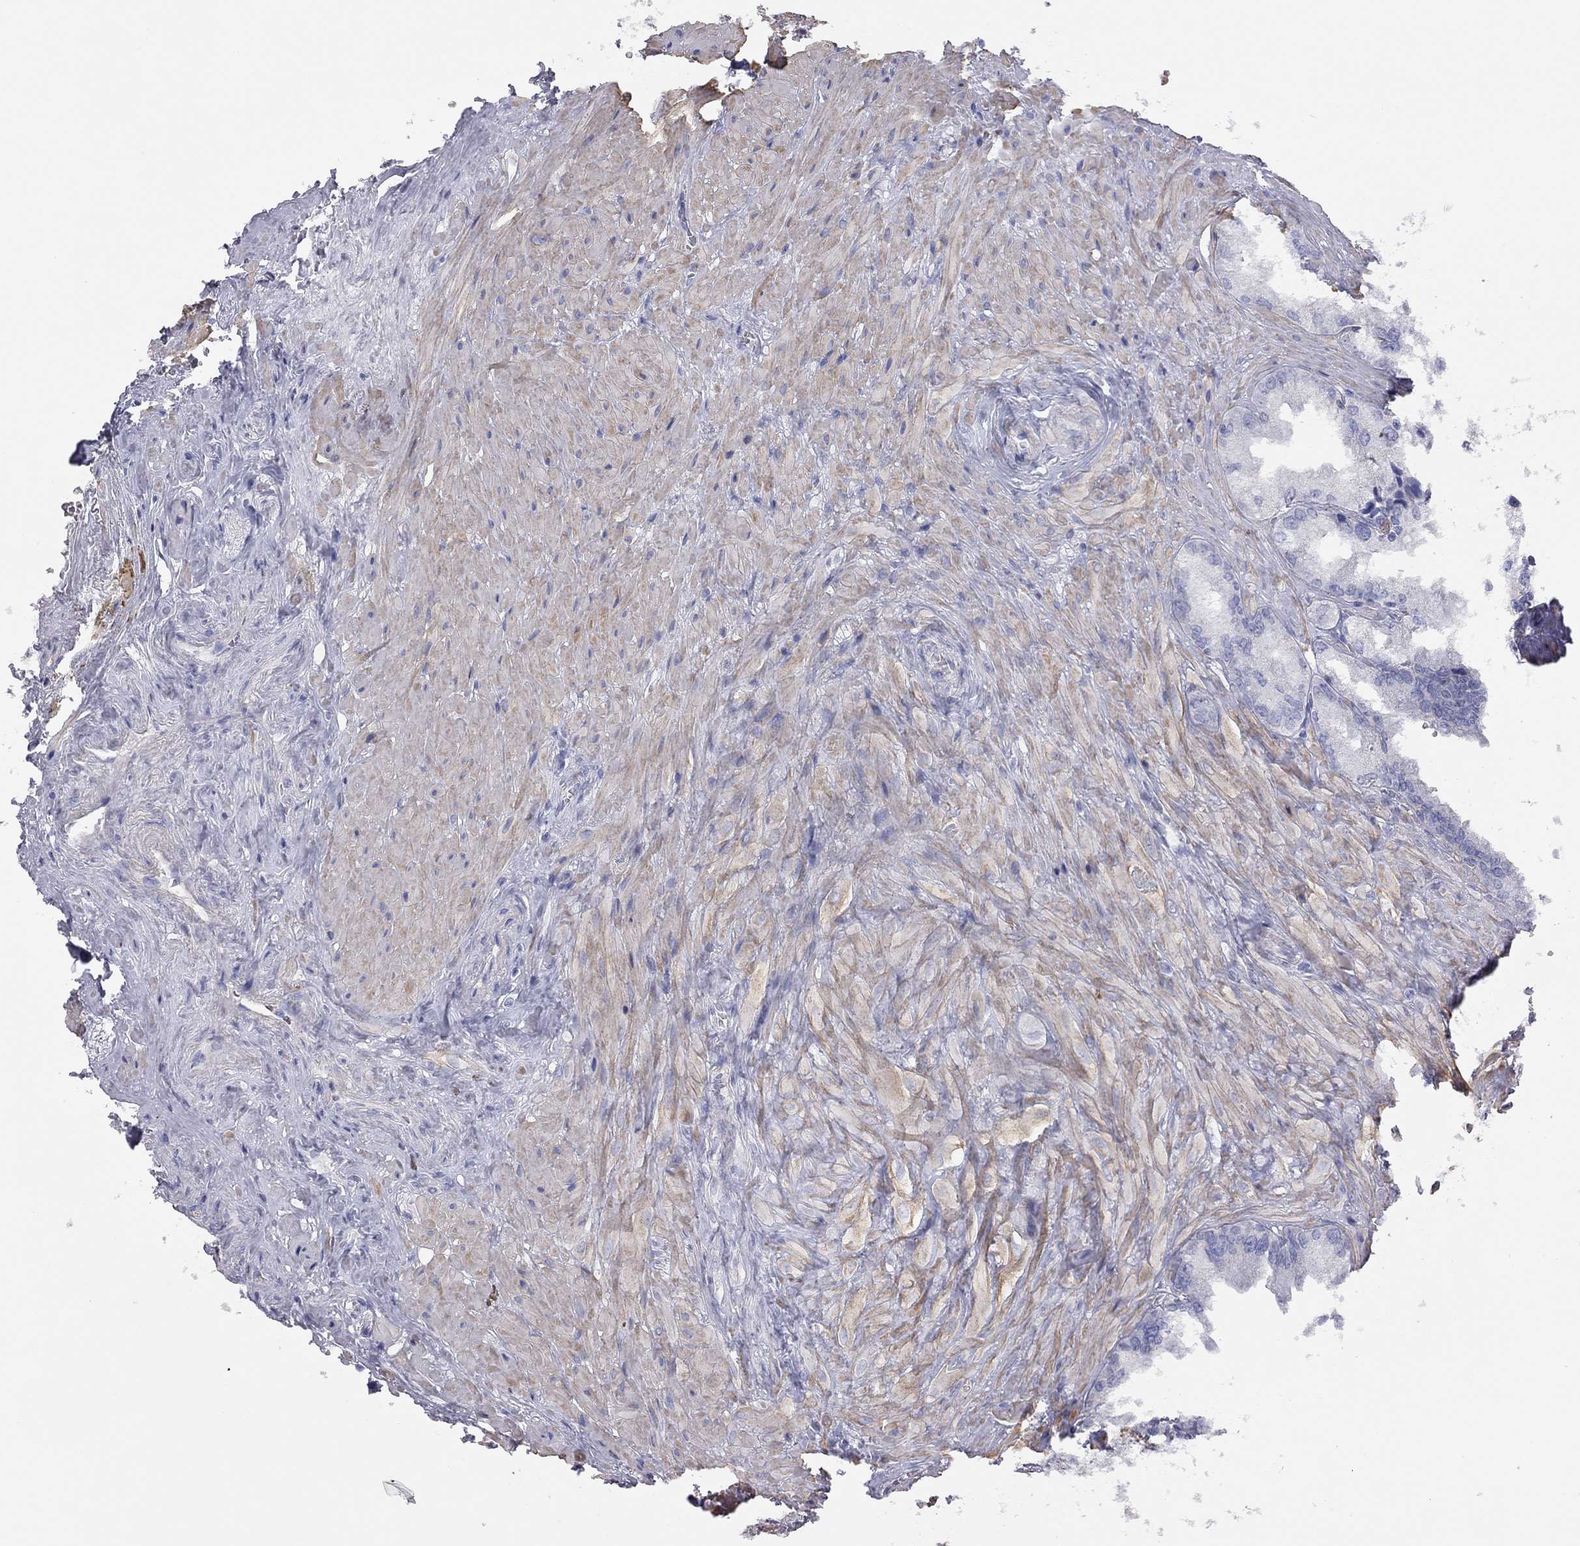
{"staining": {"intensity": "negative", "quantity": "none", "location": "none"}, "tissue": "seminal vesicle", "cell_type": "Glandular cells", "image_type": "normal", "snomed": [{"axis": "morphology", "description": "Normal tissue, NOS"}, {"axis": "topography", "description": "Seminal veicle"}], "caption": "An image of seminal vesicle stained for a protein shows no brown staining in glandular cells.", "gene": "ADCYAP1", "patient": {"sex": "male", "age": 72}}